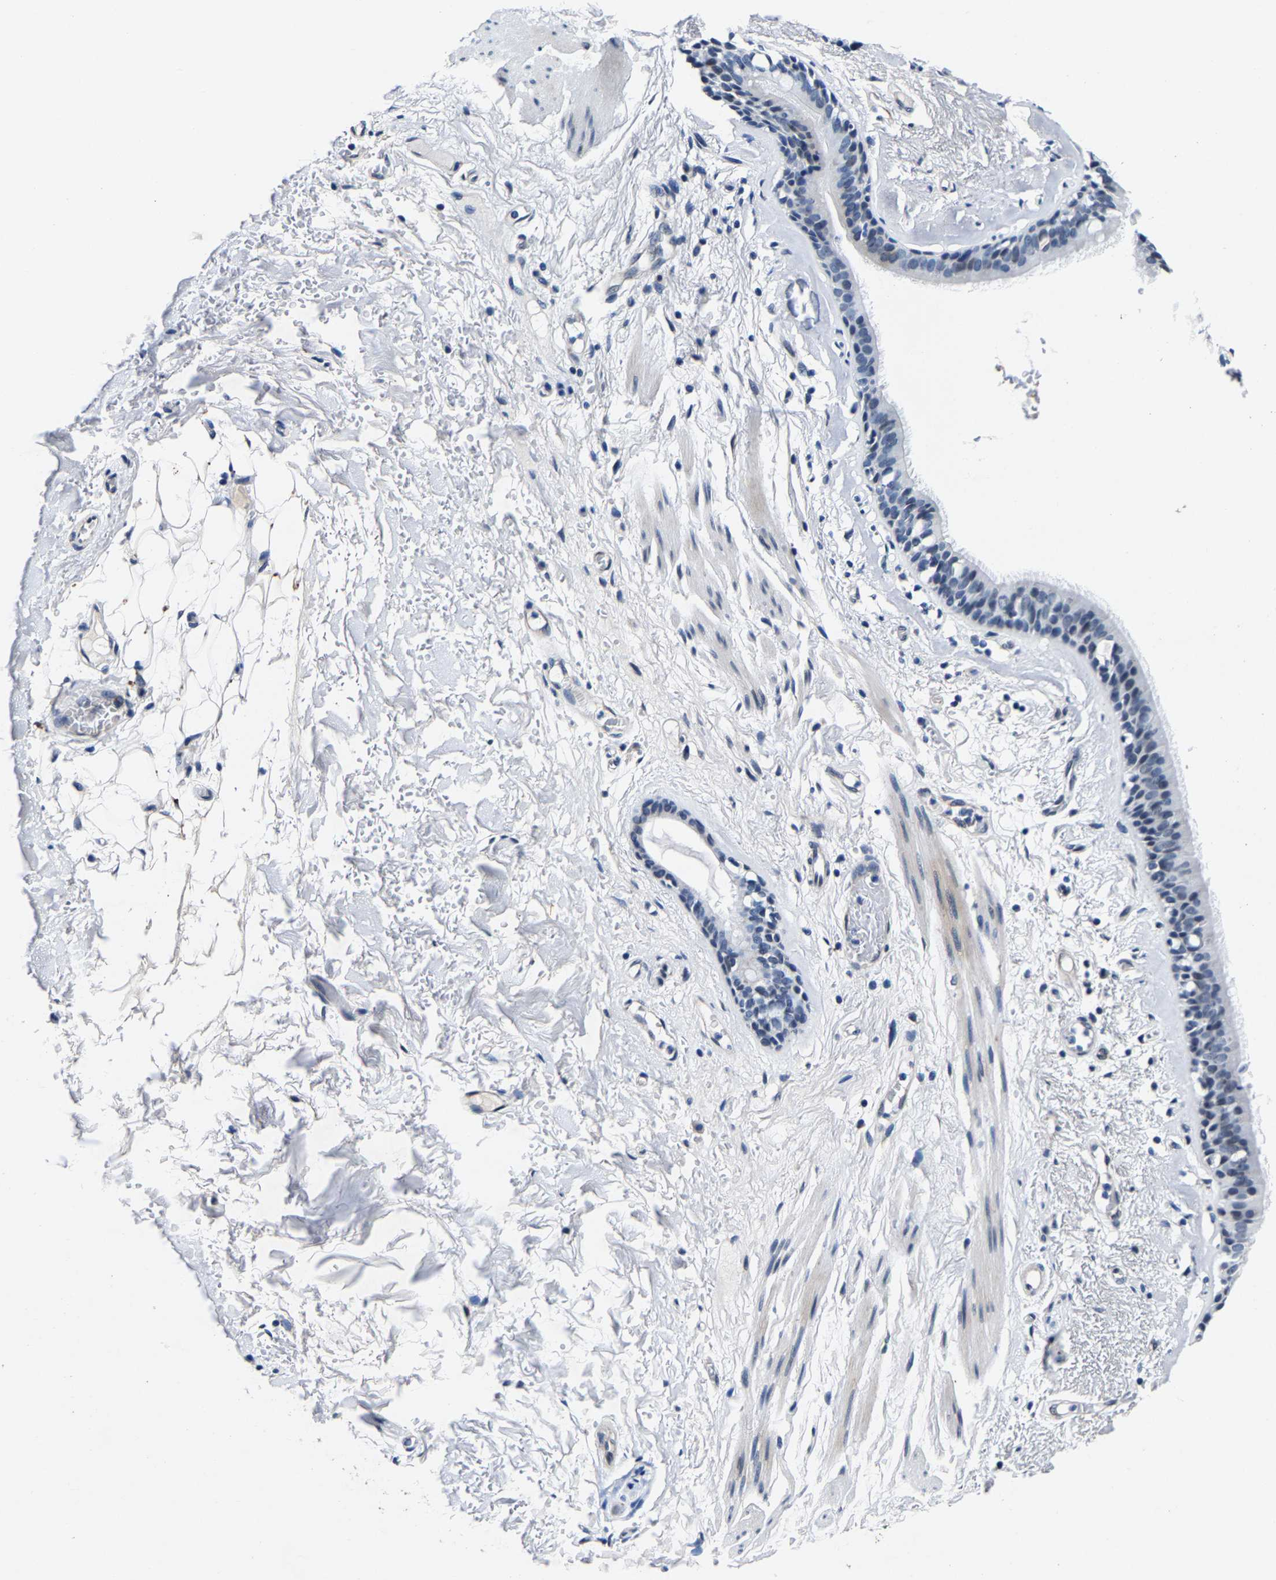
{"staining": {"intensity": "weak", "quantity": "<25%", "location": "nuclear"}, "tissue": "bronchus", "cell_type": "Respiratory epithelial cells", "image_type": "normal", "snomed": [{"axis": "morphology", "description": "Normal tissue, NOS"}, {"axis": "topography", "description": "Cartilage tissue"}], "caption": "IHC photomicrograph of benign bronchus: human bronchus stained with DAB demonstrates no significant protein expression in respiratory epithelial cells. (IHC, brightfield microscopy, high magnification).", "gene": "UBN2", "patient": {"sex": "female", "age": 63}}